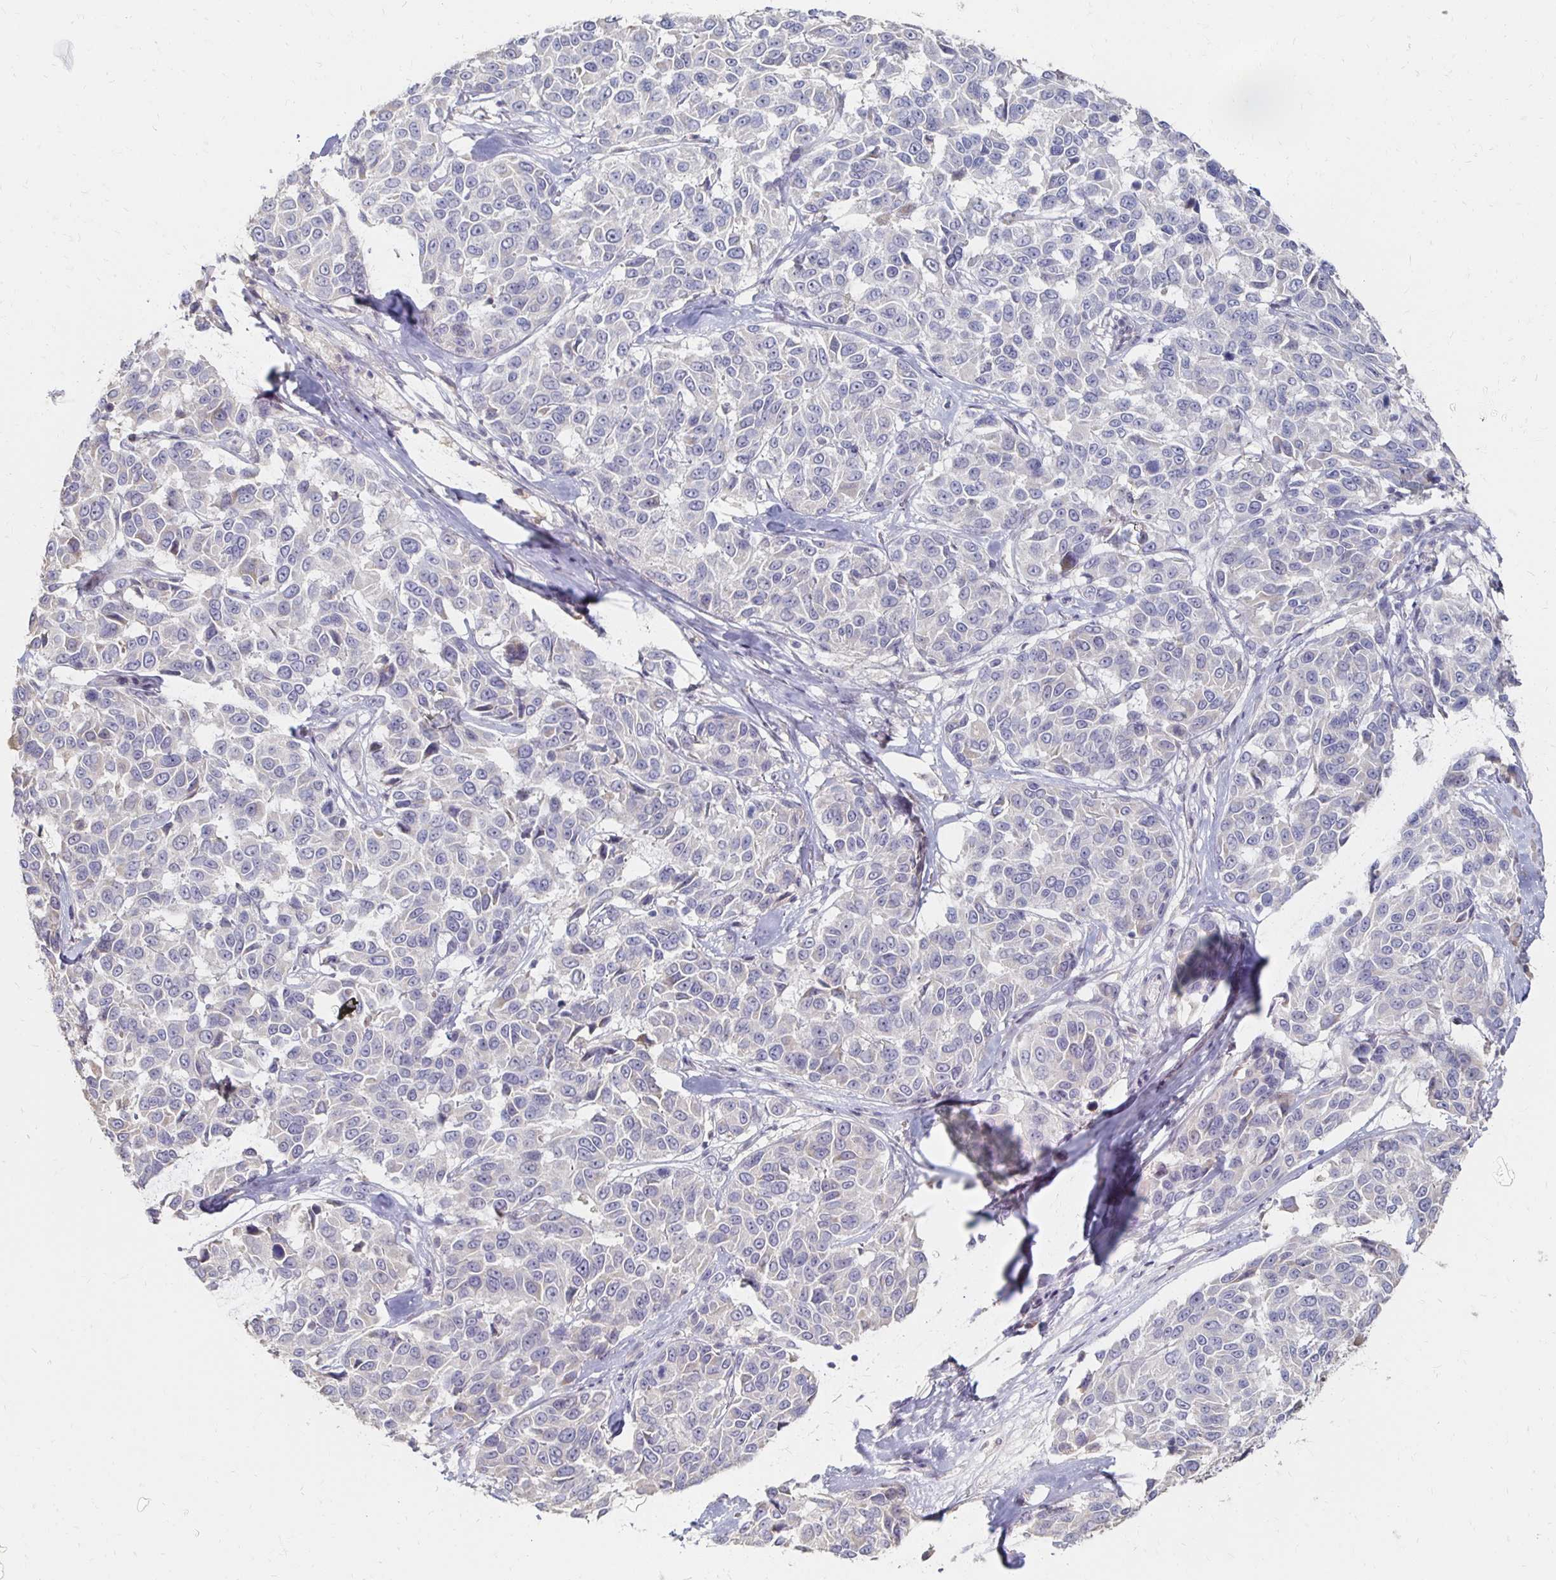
{"staining": {"intensity": "negative", "quantity": "none", "location": "none"}, "tissue": "melanoma", "cell_type": "Tumor cells", "image_type": "cancer", "snomed": [{"axis": "morphology", "description": "Malignant melanoma, NOS"}, {"axis": "topography", "description": "Skin"}], "caption": "Immunohistochemistry of human malignant melanoma shows no expression in tumor cells.", "gene": "ZNF727", "patient": {"sex": "female", "age": 66}}